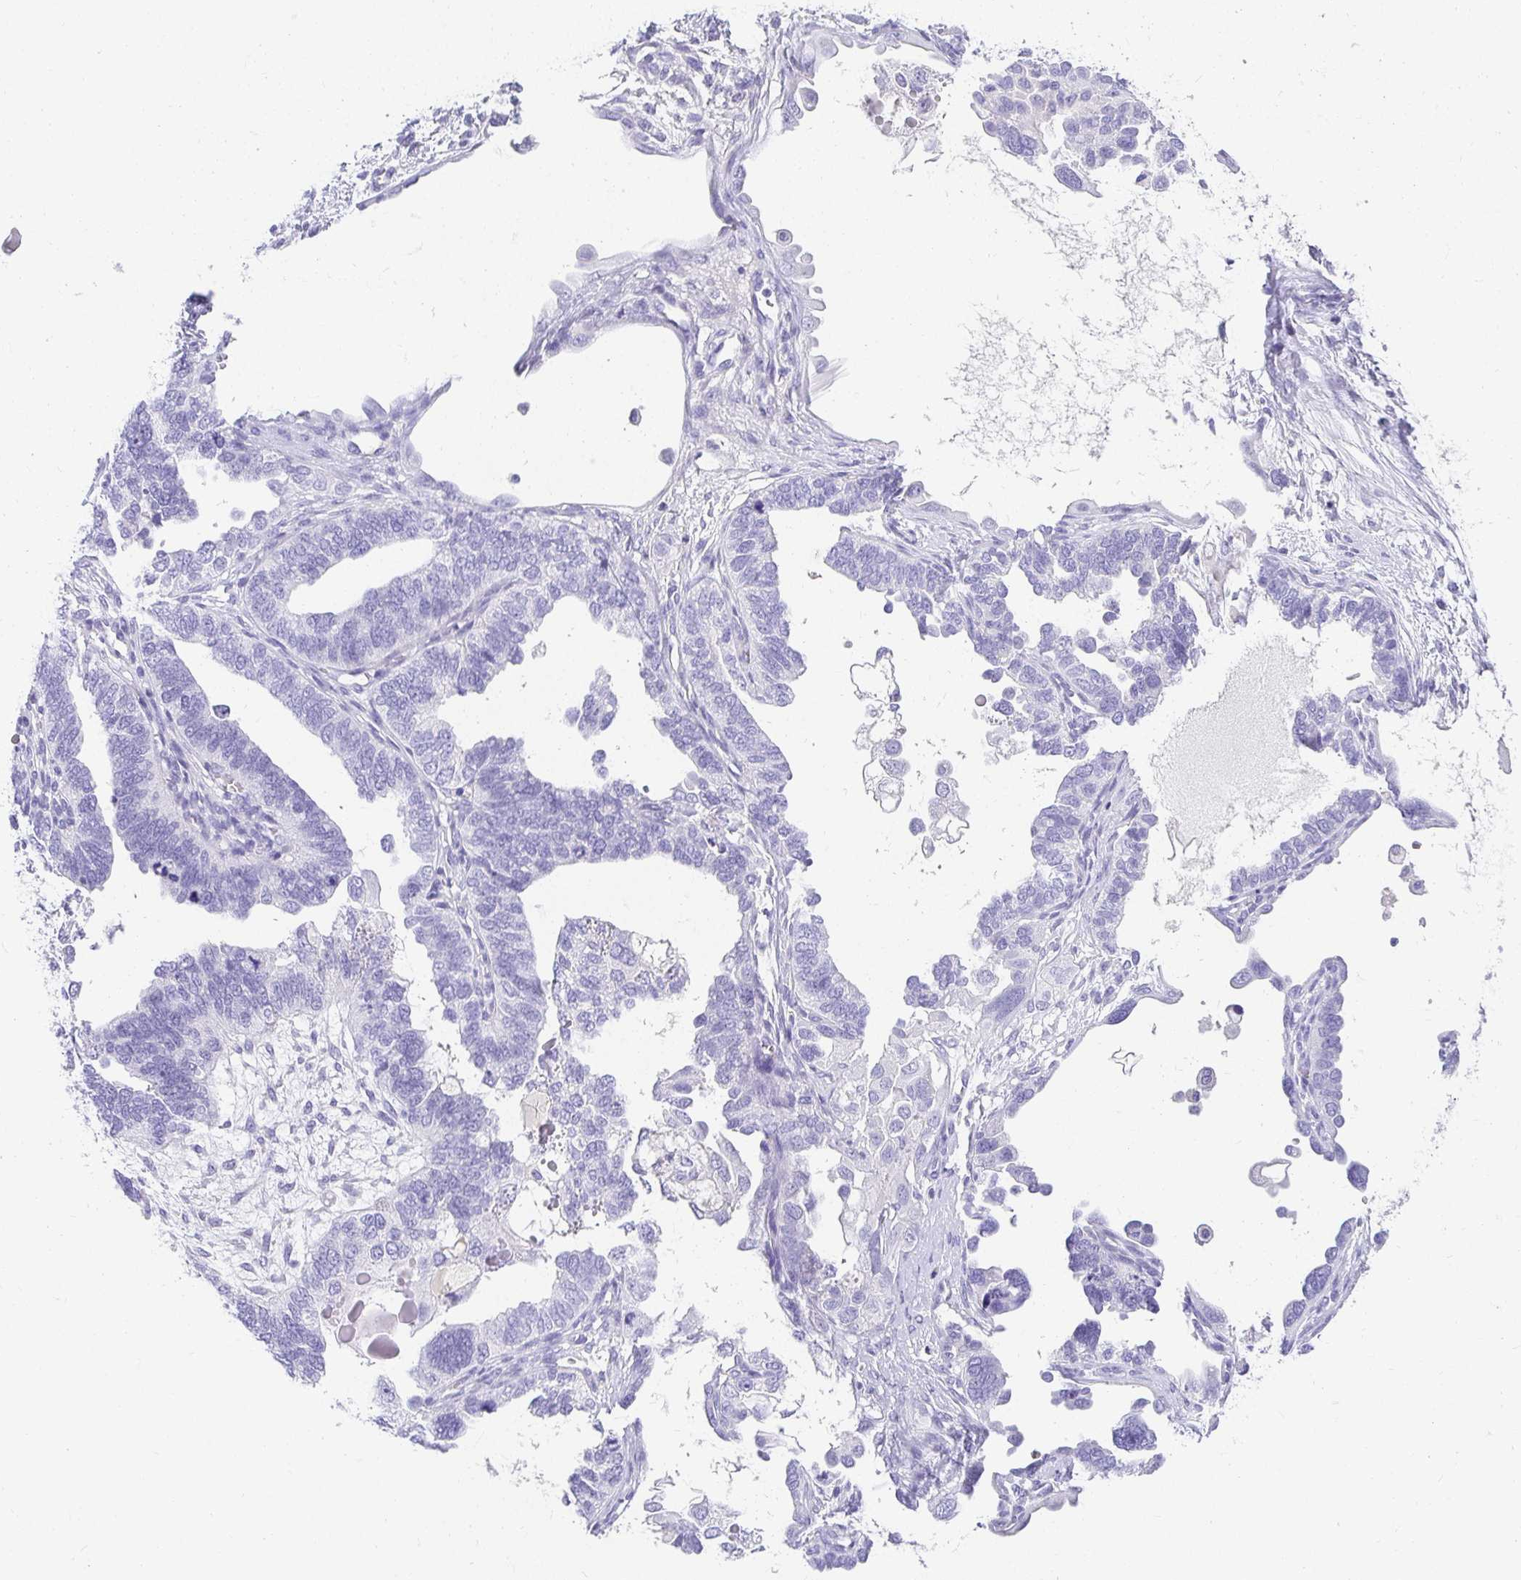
{"staining": {"intensity": "negative", "quantity": "none", "location": "none"}, "tissue": "ovarian cancer", "cell_type": "Tumor cells", "image_type": "cancer", "snomed": [{"axis": "morphology", "description": "Cystadenocarcinoma, serous, NOS"}, {"axis": "topography", "description": "Ovary"}], "caption": "Immunohistochemistry image of neoplastic tissue: ovarian cancer stained with DAB (3,3'-diaminobenzidine) demonstrates no significant protein positivity in tumor cells. (DAB immunohistochemistry (IHC) with hematoxylin counter stain).", "gene": "CHAT", "patient": {"sex": "female", "age": 51}}